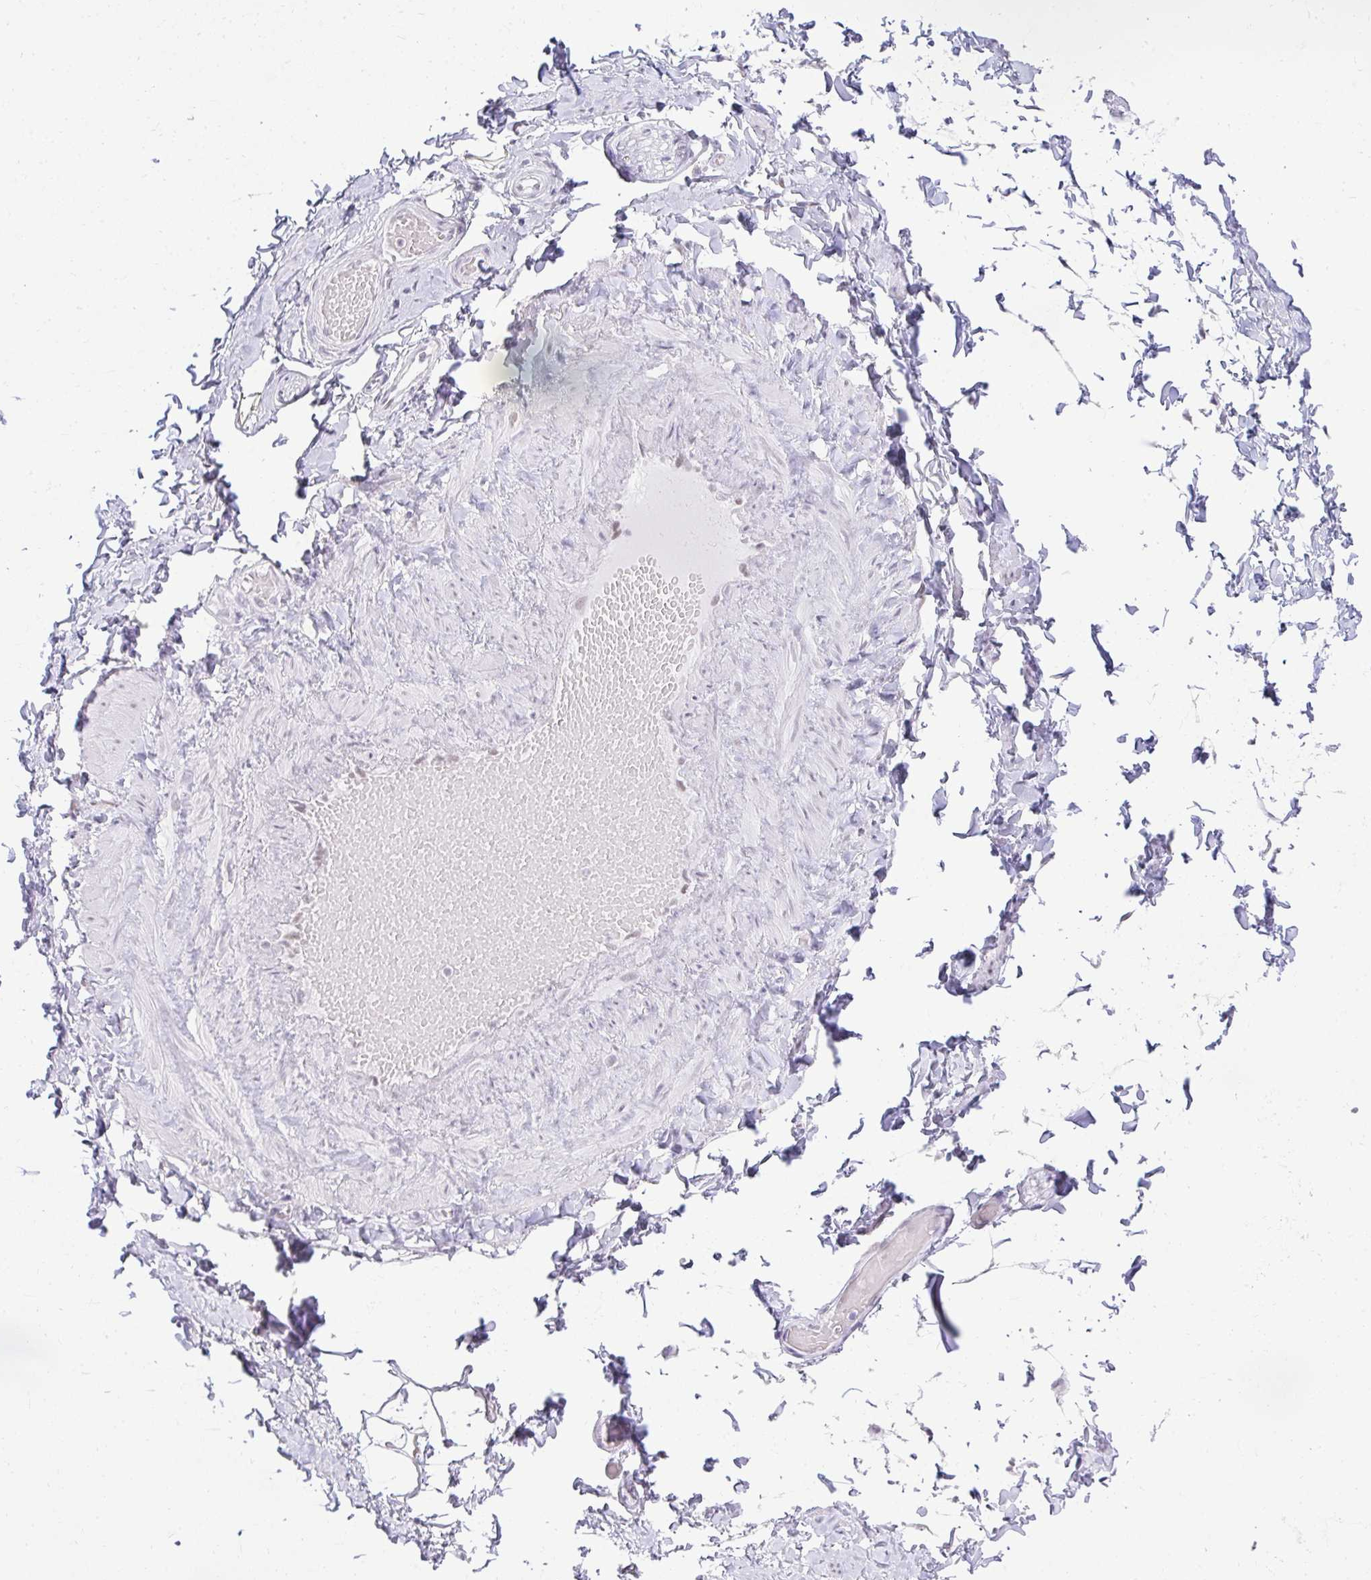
{"staining": {"intensity": "negative", "quantity": "none", "location": "none"}, "tissue": "adipose tissue", "cell_type": "Adipocytes", "image_type": "normal", "snomed": [{"axis": "morphology", "description": "Normal tissue, NOS"}, {"axis": "topography", "description": "Soft tissue"}, {"axis": "topography", "description": "Adipose tissue"}, {"axis": "topography", "description": "Vascular tissue"}, {"axis": "topography", "description": "Peripheral nerve tissue"}], "caption": "Benign adipose tissue was stained to show a protein in brown. There is no significant staining in adipocytes. Brightfield microscopy of immunohistochemistry stained with DAB (3,3'-diaminobenzidine) (brown) and hematoxylin (blue), captured at high magnification.", "gene": "PLA2G1B", "patient": {"sex": "male", "age": 29}}